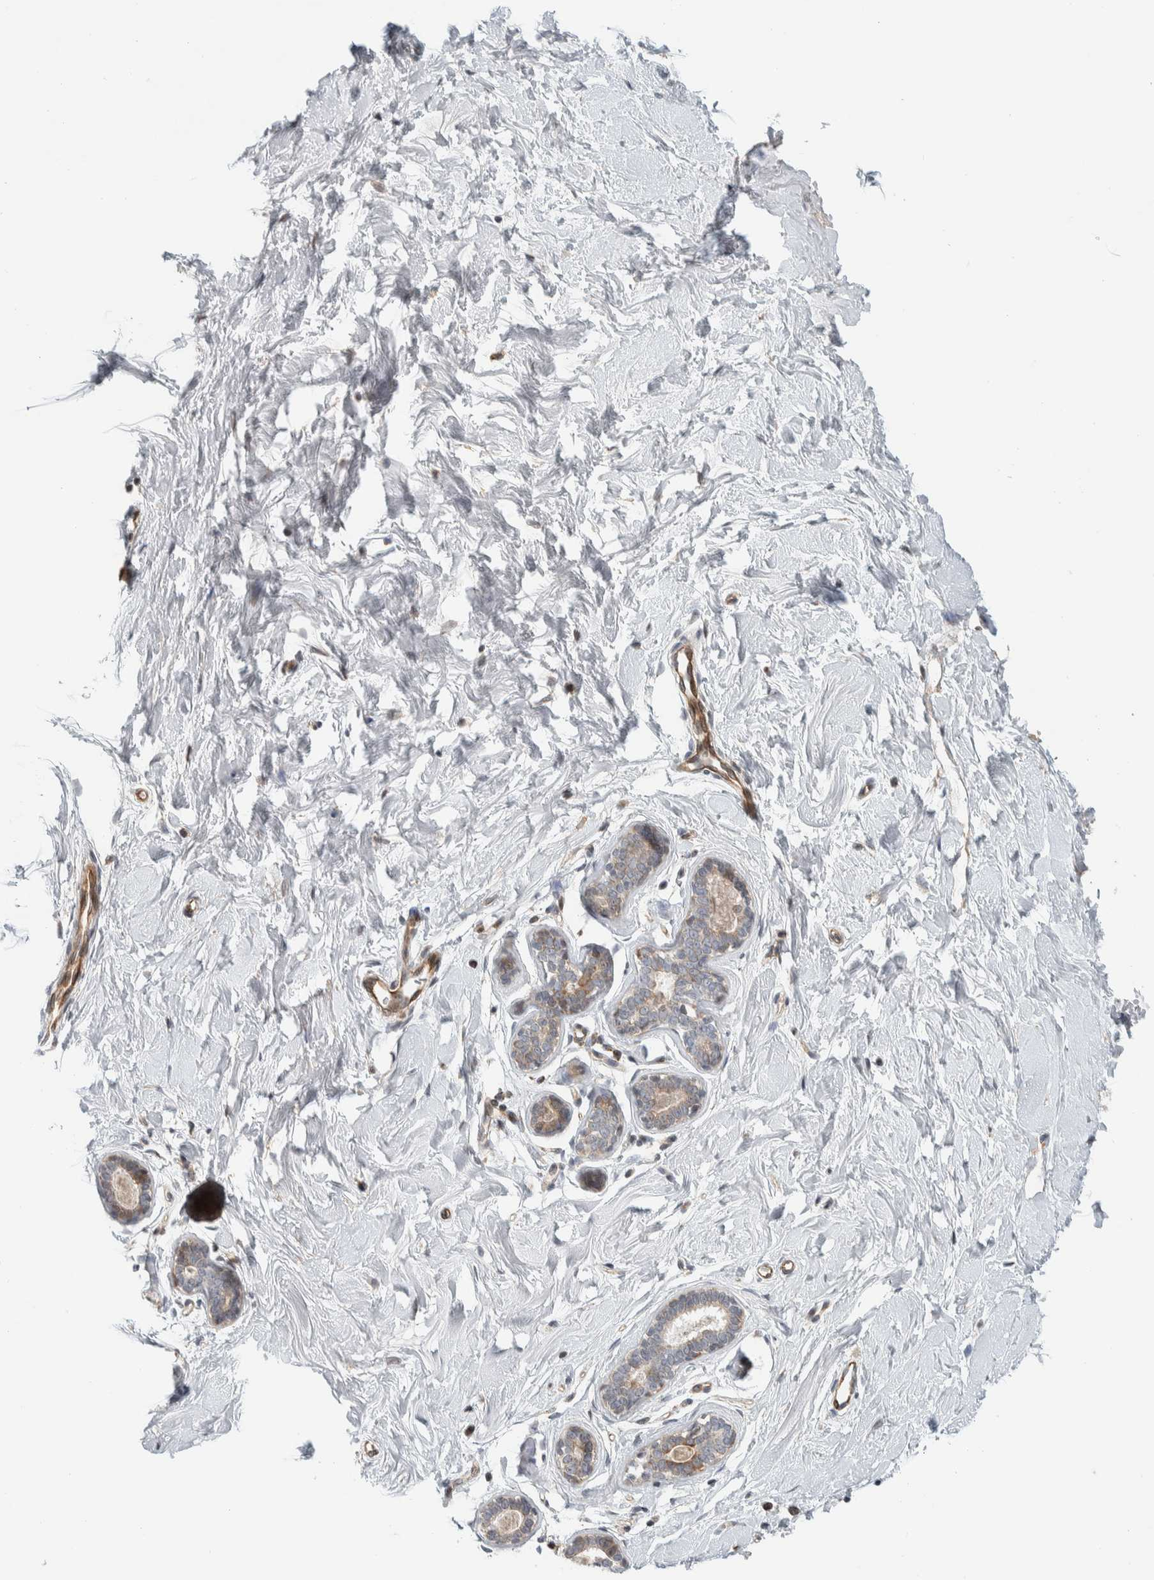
{"staining": {"intensity": "negative", "quantity": "none", "location": "none"}, "tissue": "breast", "cell_type": "Adipocytes", "image_type": "normal", "snomed": [{"axis": "morphology", "description": "Normal tissue, NOS"}, {"axis": "topography", "description": "Breast"}], "caption": "High power microscopy photomicrograph of an immunohistochemistry histopathology image of normal breast, revealing no significant positivity in adipocytes.", "gene": "AFP", "patient": {"sex": "female", "age": 23}}